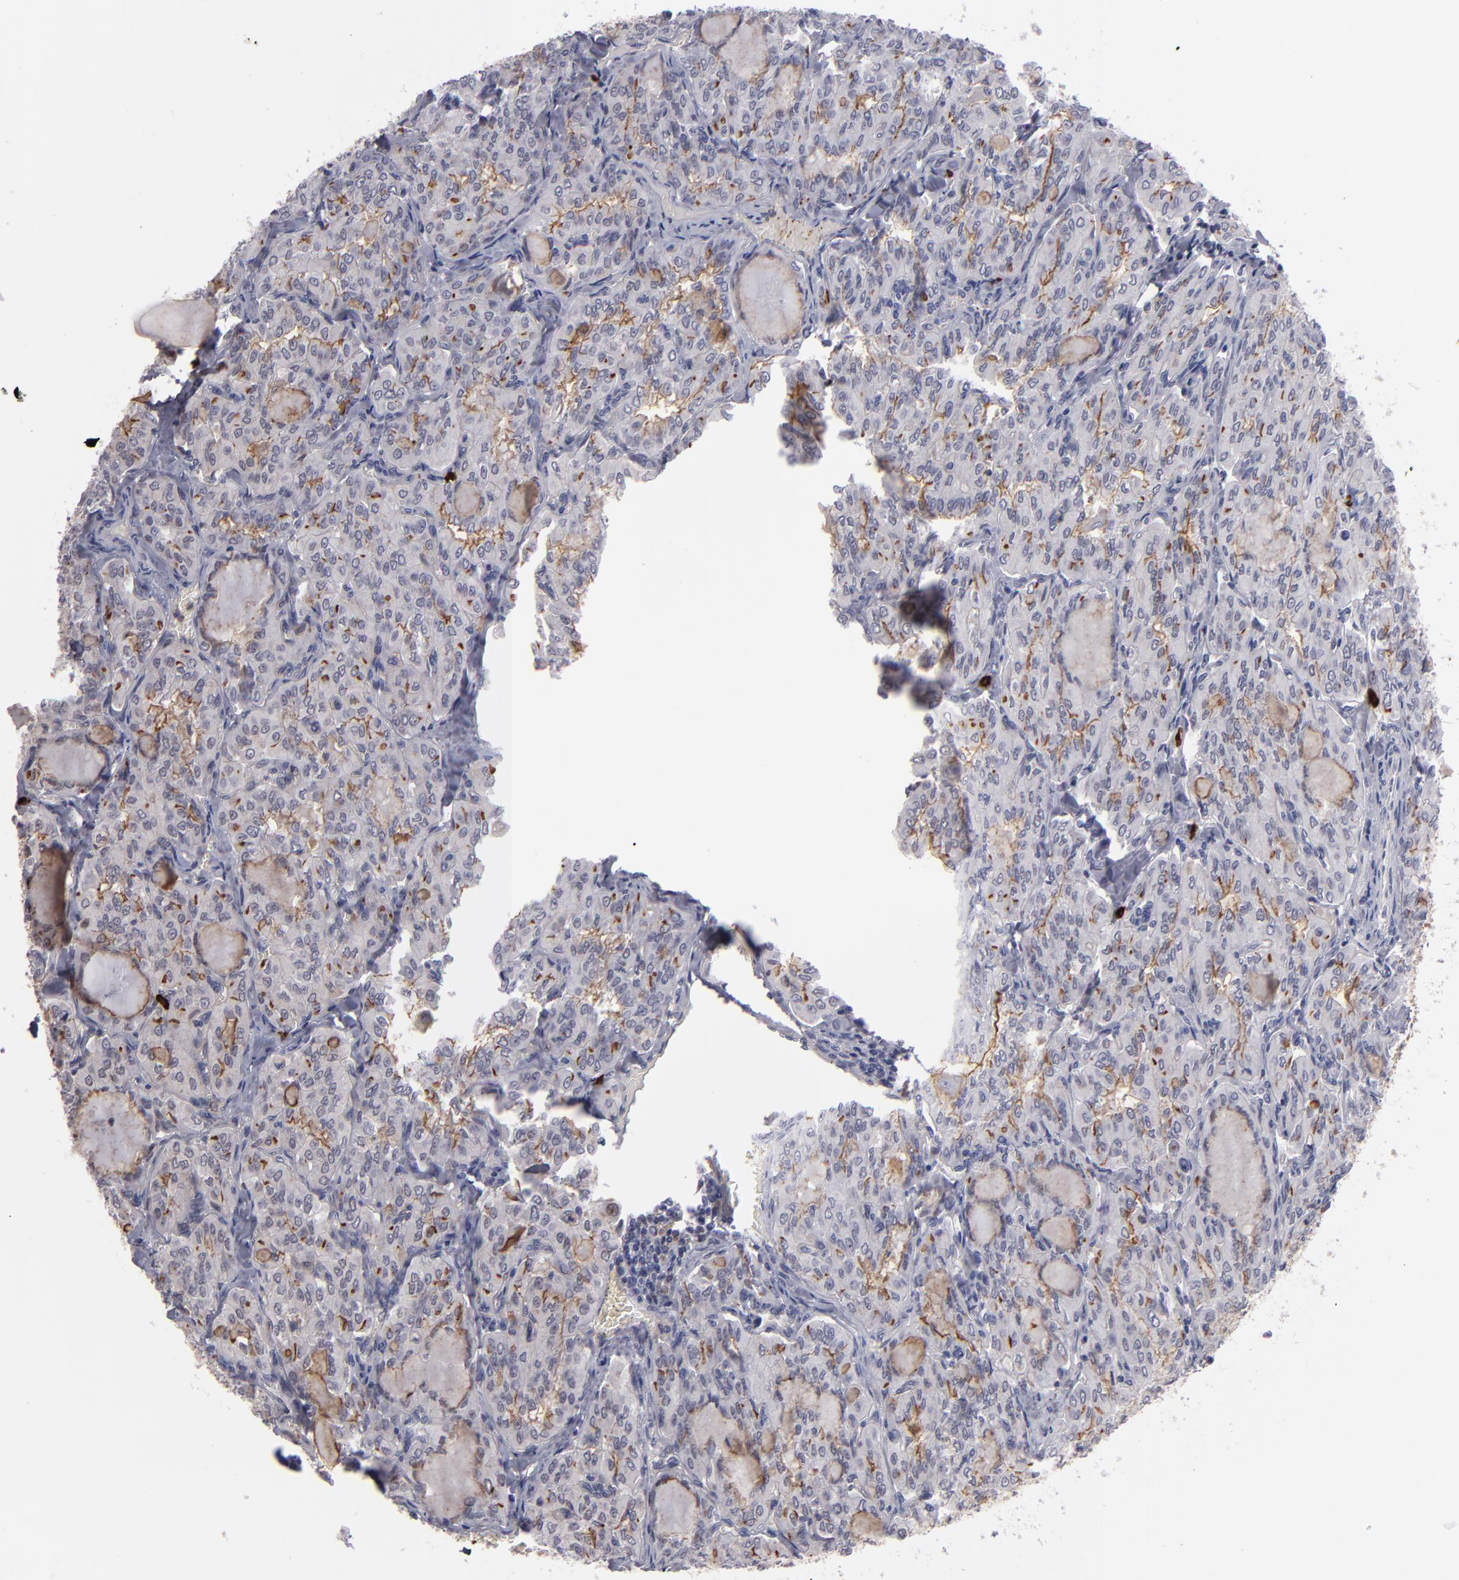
{"staining": {"intensity": "weak", "quantity": "25%-75%", "location": "cytoplasmic/membranous"}, "tissue": "thyroid cancer", "cell_type": "Tumor cells", "image_type": "cancer", "snomed": [{"axis": "morphology", "description": "Papillary adenocarcinoma, NOS"}, {"axis": "topography", "description": "Thyroid gland"}], "caption": "Brown immunohistochemical staining in thyroid cancer exhibits weak cytoplasmic/membranous expression in approximately 25%-75% of tumor cells. (Stains: DAB in brown, nuclei in blue, Microscopy: brightfield microscopy at high magnification).", "gene": "STX3", "patient": {"sex": "male", "age": 20}}